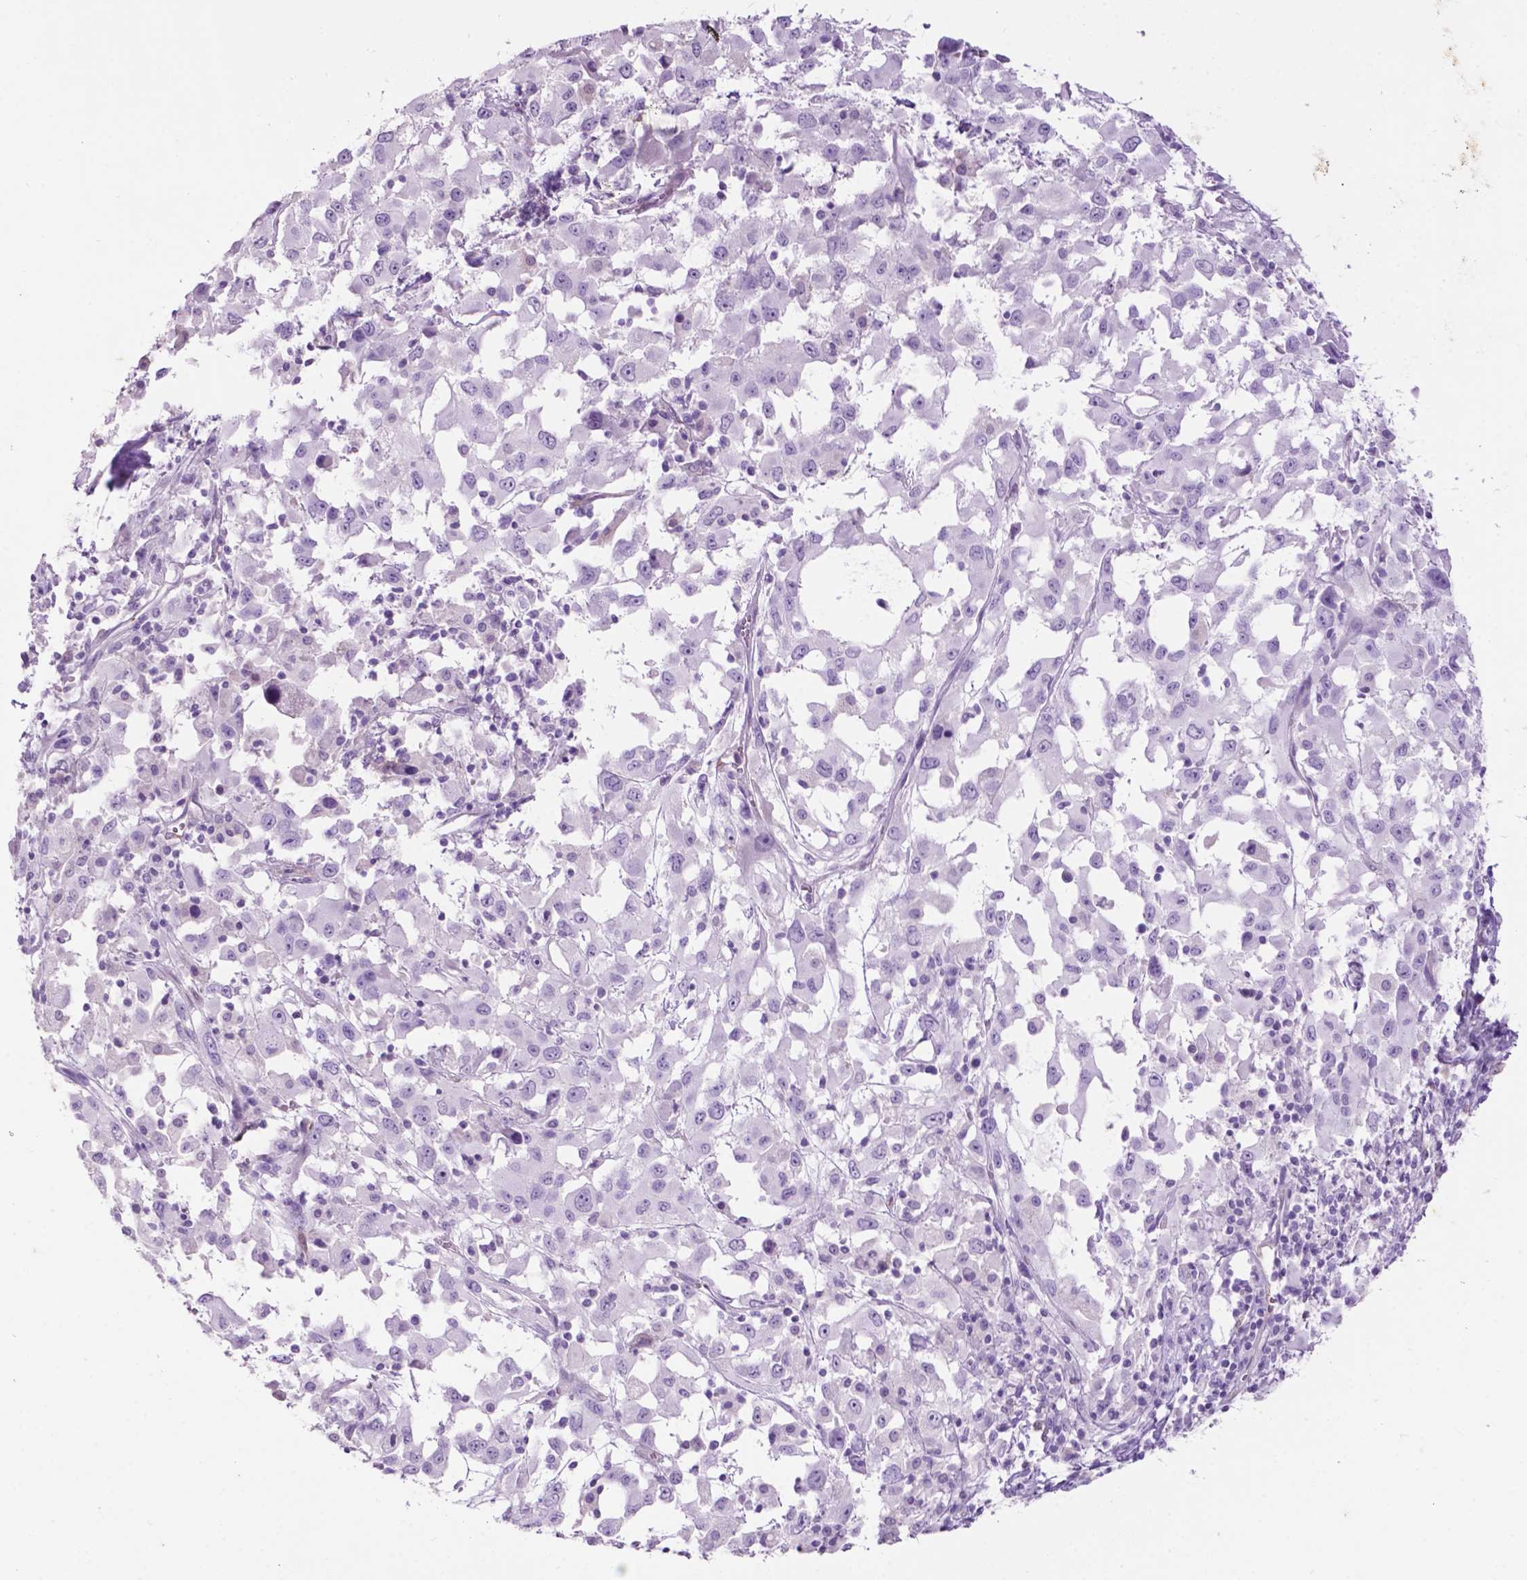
{"staining": {"intensity": "negative", "quantity": "none", "location": "none"}, "tissue": "melanoma", "cell_type": "Tumor cells", "image_type": "cancer", "snomed": [{"axis": "morphology", "description": "Malignant melanoma, Metastatic site"}, {"axis": "topography", "description": "Soft tissue"}], "caption": "DAB immunohistochemical staining of malignant melanoma (metastatic site) shows no significant expression in tumor cells.", "gene": "PHGR1", "patient": {"sex": "male", "age": 50}}